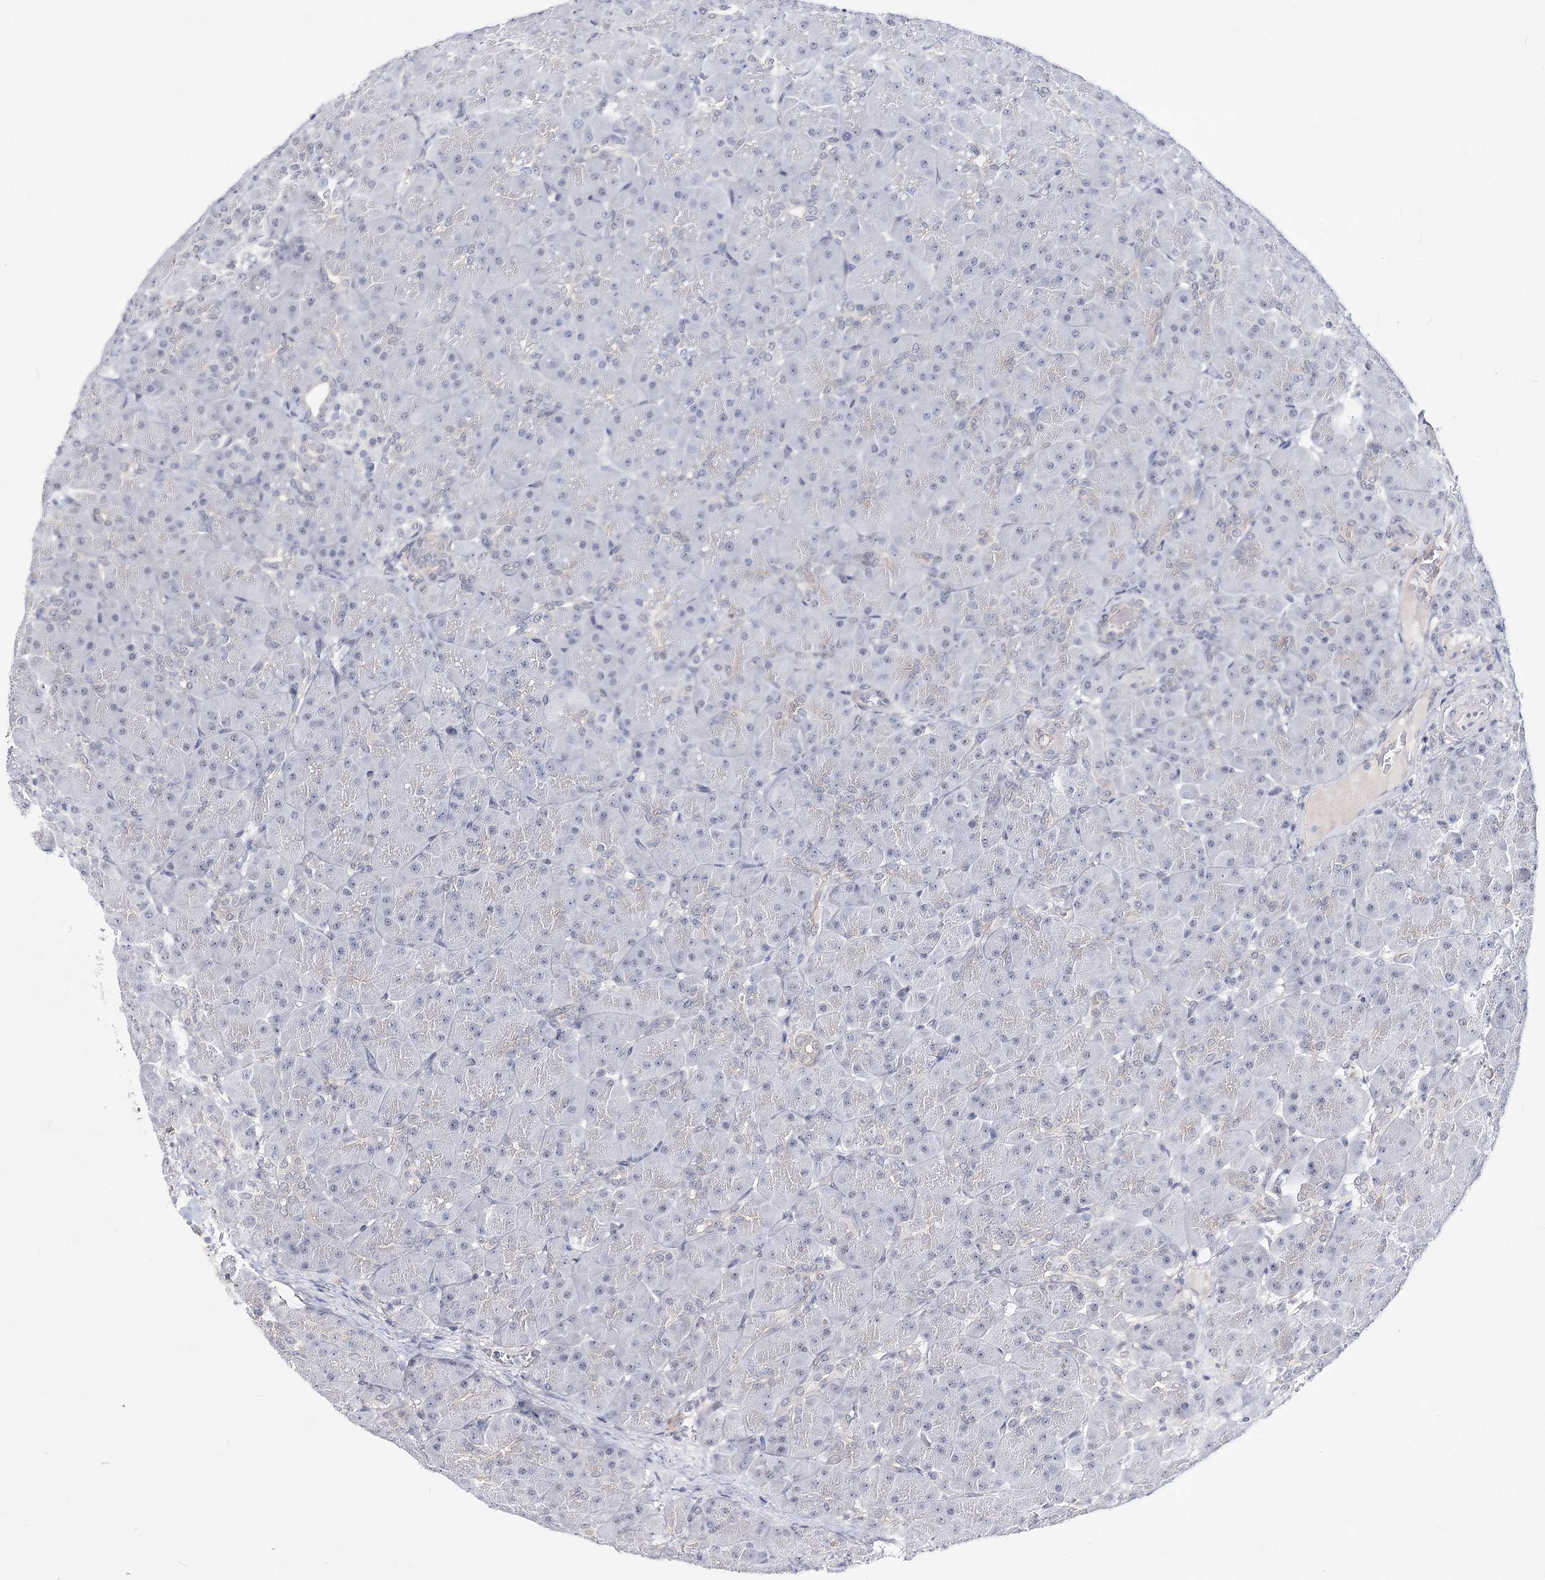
{"staining": {"intensity": "negative", "quantity": "none", "location": "none"}, "tissue": "pancreas", "cell_type": "Exocrine glandular cells", "image_type": "normal", "snomed": [{"axis": "morphology", "description": "Normal tissue, NOS"}, {"axis": "topography", "description": "Pancreas"}], "caption": "A histopathology image of human pancreas is negative for staining in exocrine glandular cells.", "gene": "ATP10B", "patient": {"sex": "male", "age": 66}}